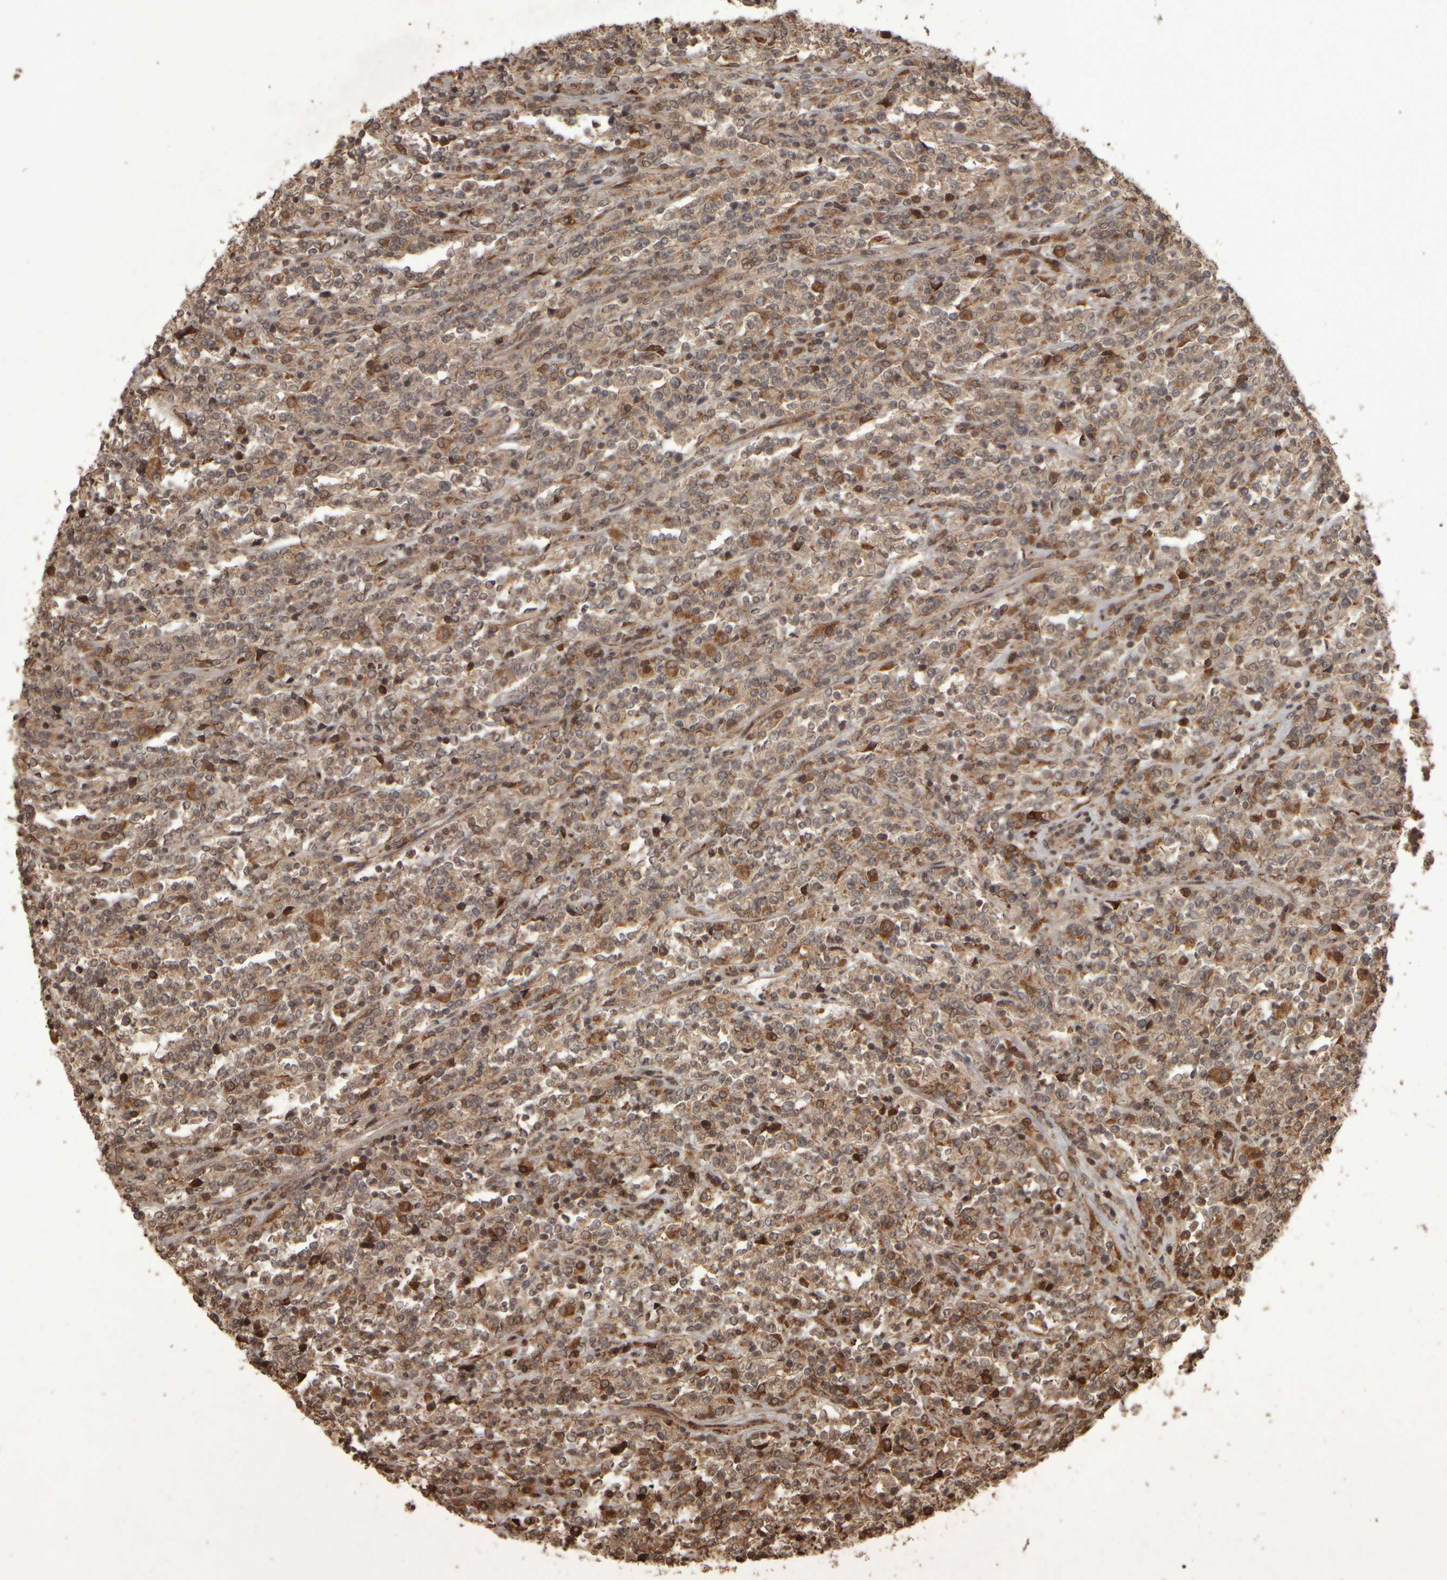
{"staining": {"intensity": "moderate", "quantity": ">75%", "location": "cytoplasmic/membranous"}, "tissue": "lymphoma", "cell_type": "Tumor cells", "image_type": "cancer", "snomed": [{"axis": "morphology", "description": "Malignant lymphoma, non-Hodgkin's type, High grade"}, {"axis": "topography", "description": "Soft tissue"}], "caption": "Immunohistochemistry (IHC) micrograph of neoplastic tissue: high-grade malignant lymphoma, non-Hodgkin's type stained using IHC demonstrates medium levels of moderate protein expression localized specifically in the cytoplasmic/membranous of tumor cells, appearing as a cytoplasmic/membranous brown color.", "gene": "AGBL3", "patient": {"sex": "male", "age": 18}}